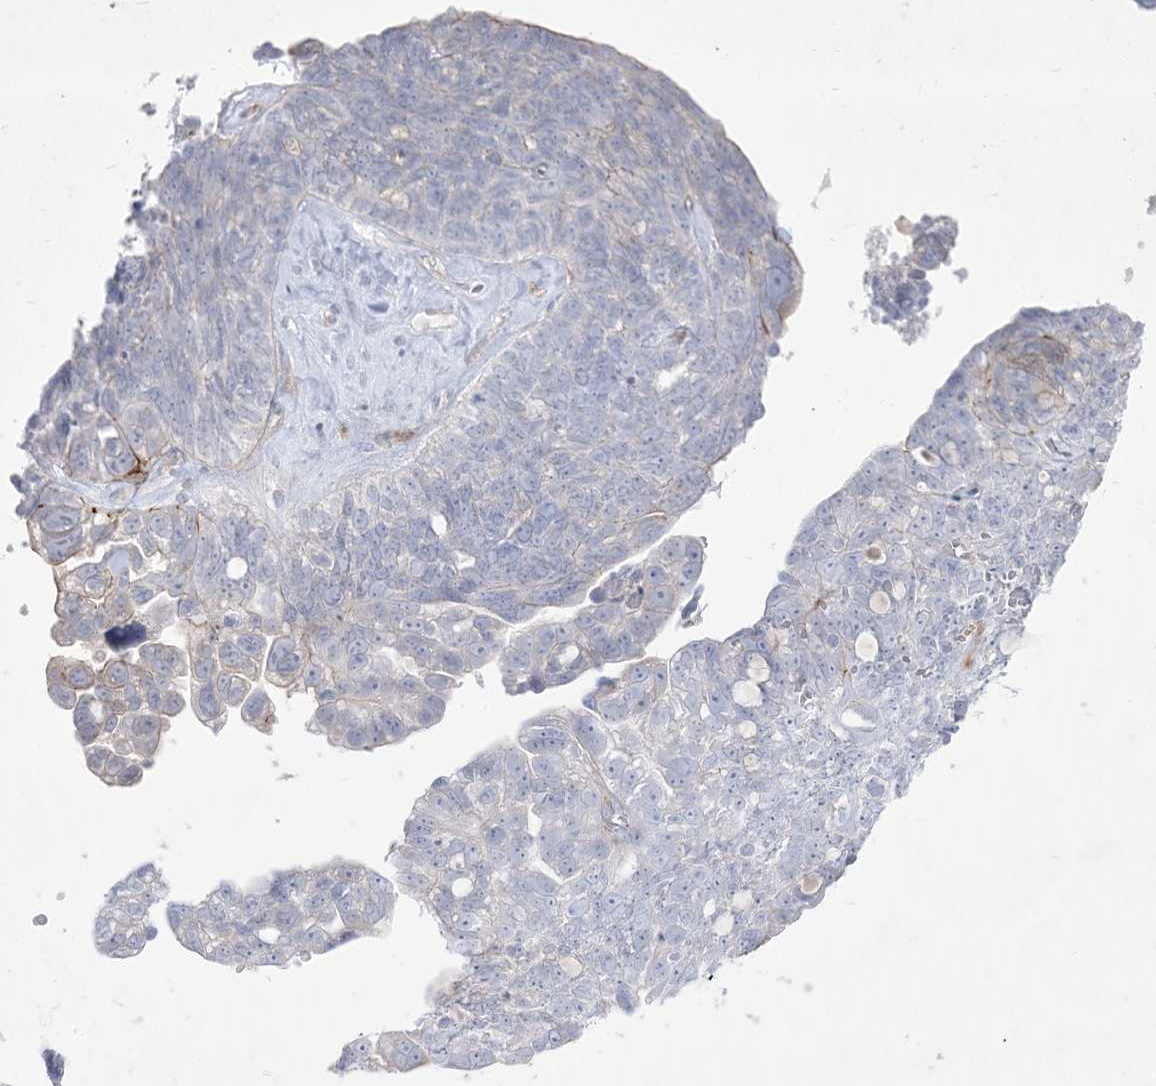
{"staining": {"intensity": "negative", "quantity": "none", "location": "none"}, "tissue": "ovarian cancer", "cell_type": "Tumor cells", "image_type": "cancer", "snomed": [{"axis": "morphology", "description": "Cystadenocarcinoma, serous, NOS"}, {"axis": "topography", "description": "Ovary"}], "caption": "Human ovarian cancer (serous cystadenocarcinoma) stained for a protein using immunohistochemistry shows no expression in tumor cells.", "gene": "B3GNT7", "patient": {"sex": "female", "age": 79}}